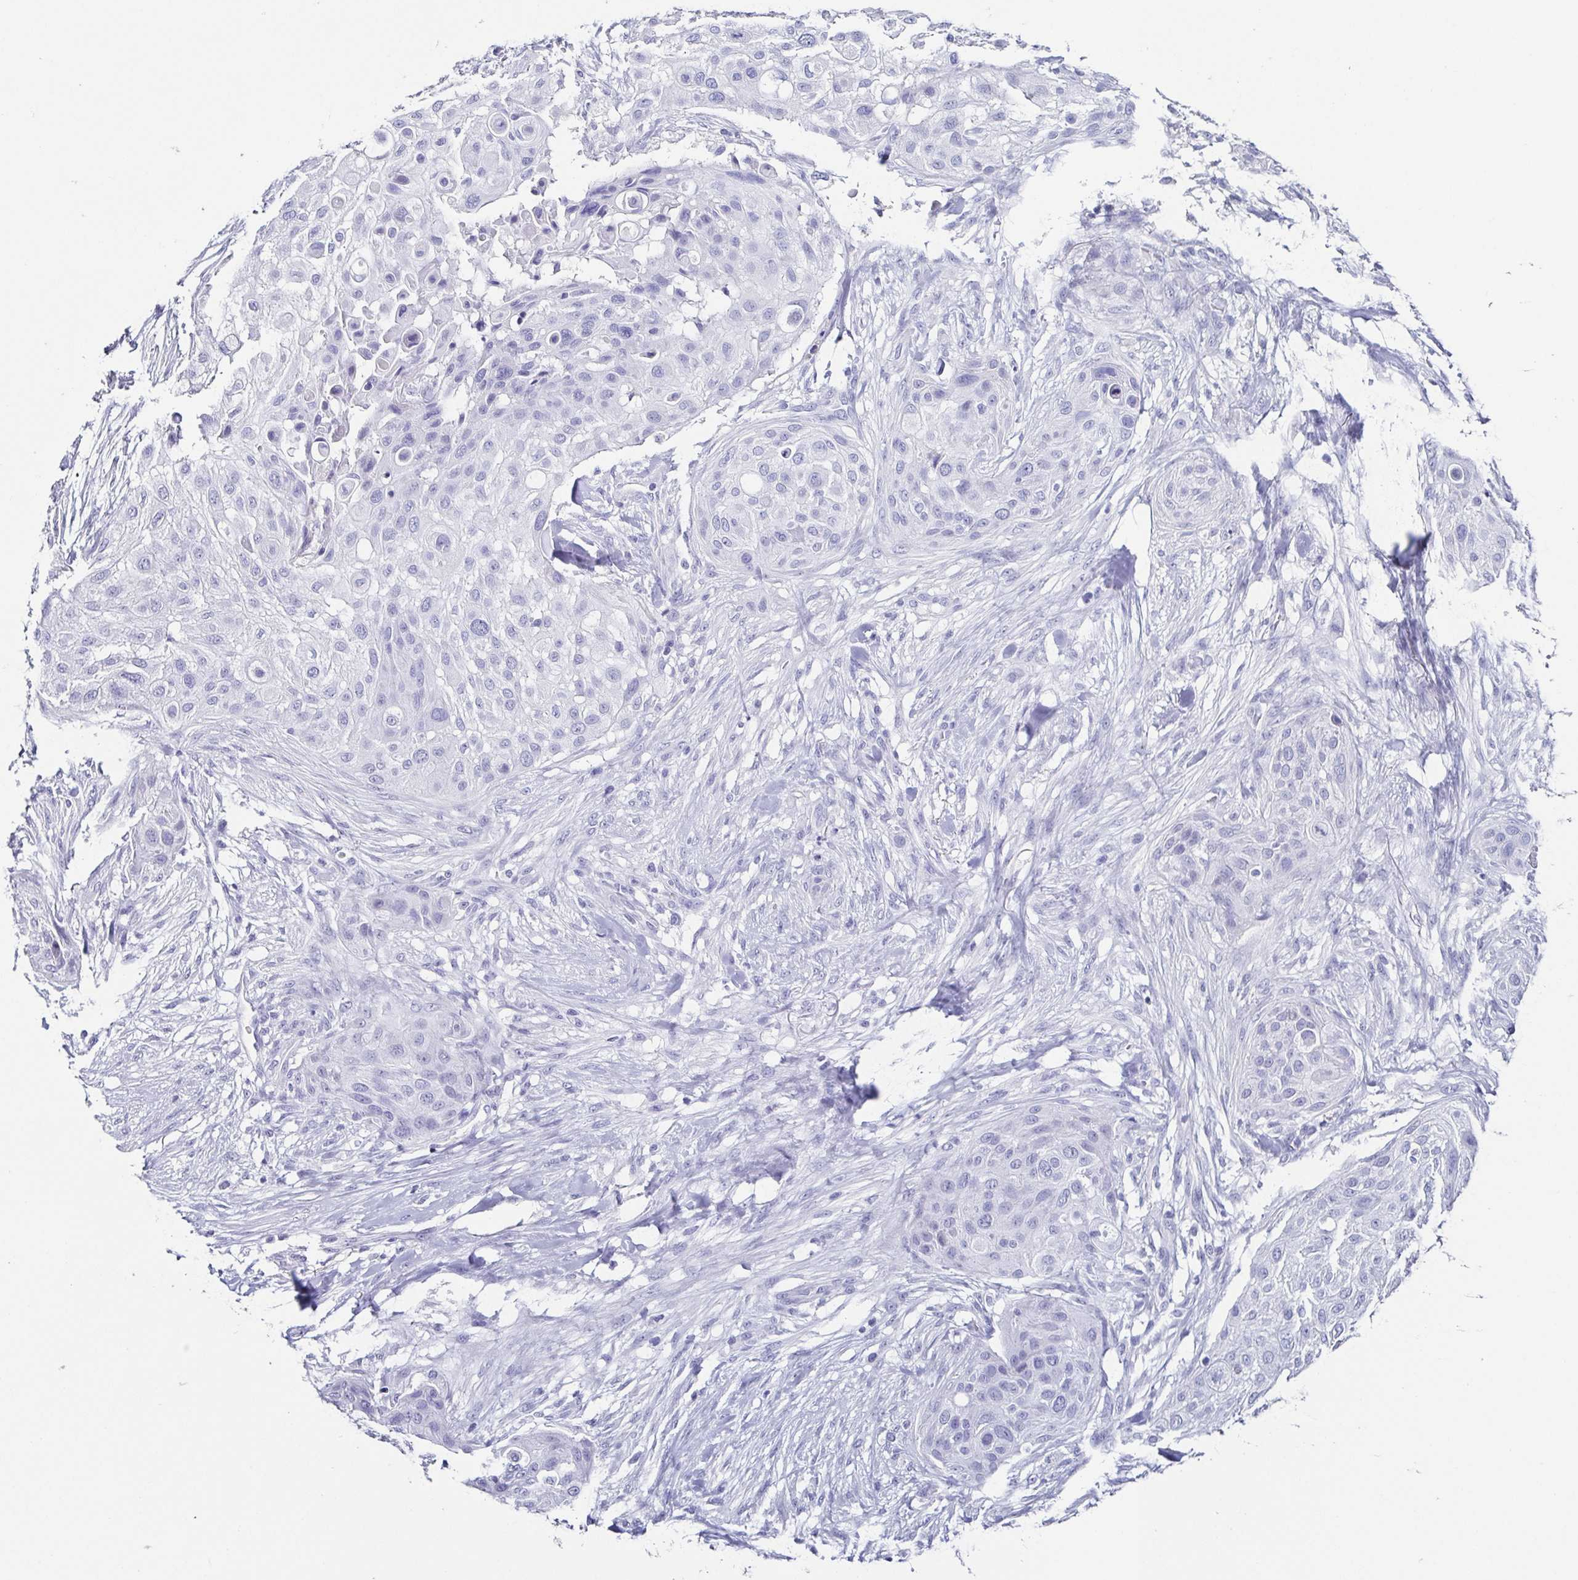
{"staining": {"intensity": "negative", "quantity": "none", "location": "none"}, "tissue": "skin cancer", "cell_type": "Tumor cells", "image_type": "cancer", "snomed": [{"axis": "morphology", "description": "Squamous cell carcinoma, NOS"}, {"axis": "topography", "description": "Skin"}], "caption": "High magnification brightfield microscopy of skin squamous cell carcinoma stained with DAB (3,3'-diaminobenzidine) (brown) and counterstained with hematoxylin (blue): tumor cells show no significant expression.", "gene": "TNNT2", "patient": {"sex": "female", "age": 87}}